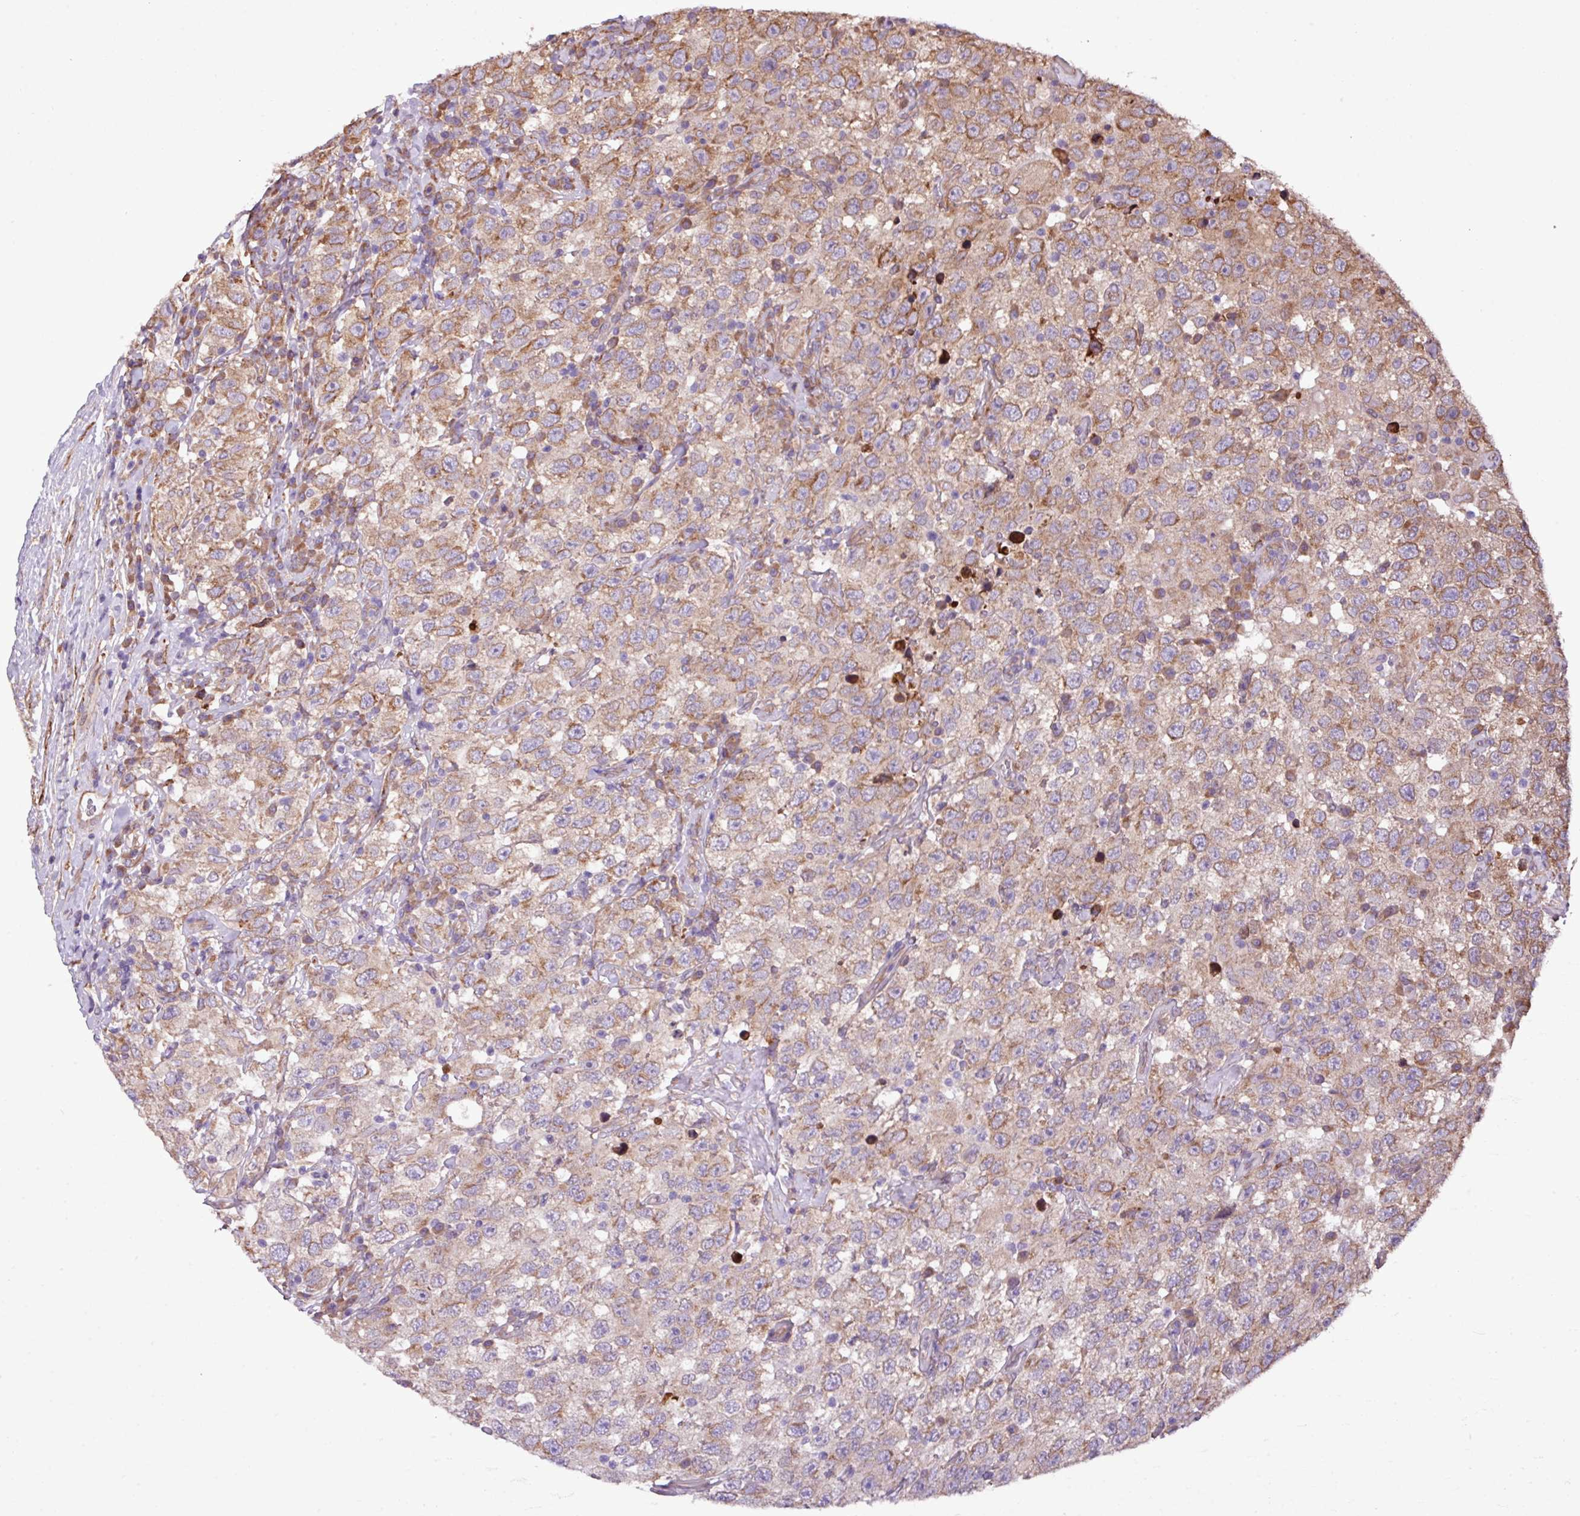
{"staining": {"intensity": "moderate", "quantity": ">75%", "location": "cytoplasmic/membranous"}, "tissue": "testis cancer", "cell_type": "Tumor cells", "image_type": "cancer", "snomed": [{"axis": "morphology", "description": "Seminoma, NOS"}, {"axis": "topography", "description": "Testis"}], "caption": "Testis cancer stained with a brown dye demonstrates moderate cytoplasmic/membranous positive positivity in about >75% of tumor cells.", "gene": "MEGF6", "patient": {"sex": "male", "age": 41}}